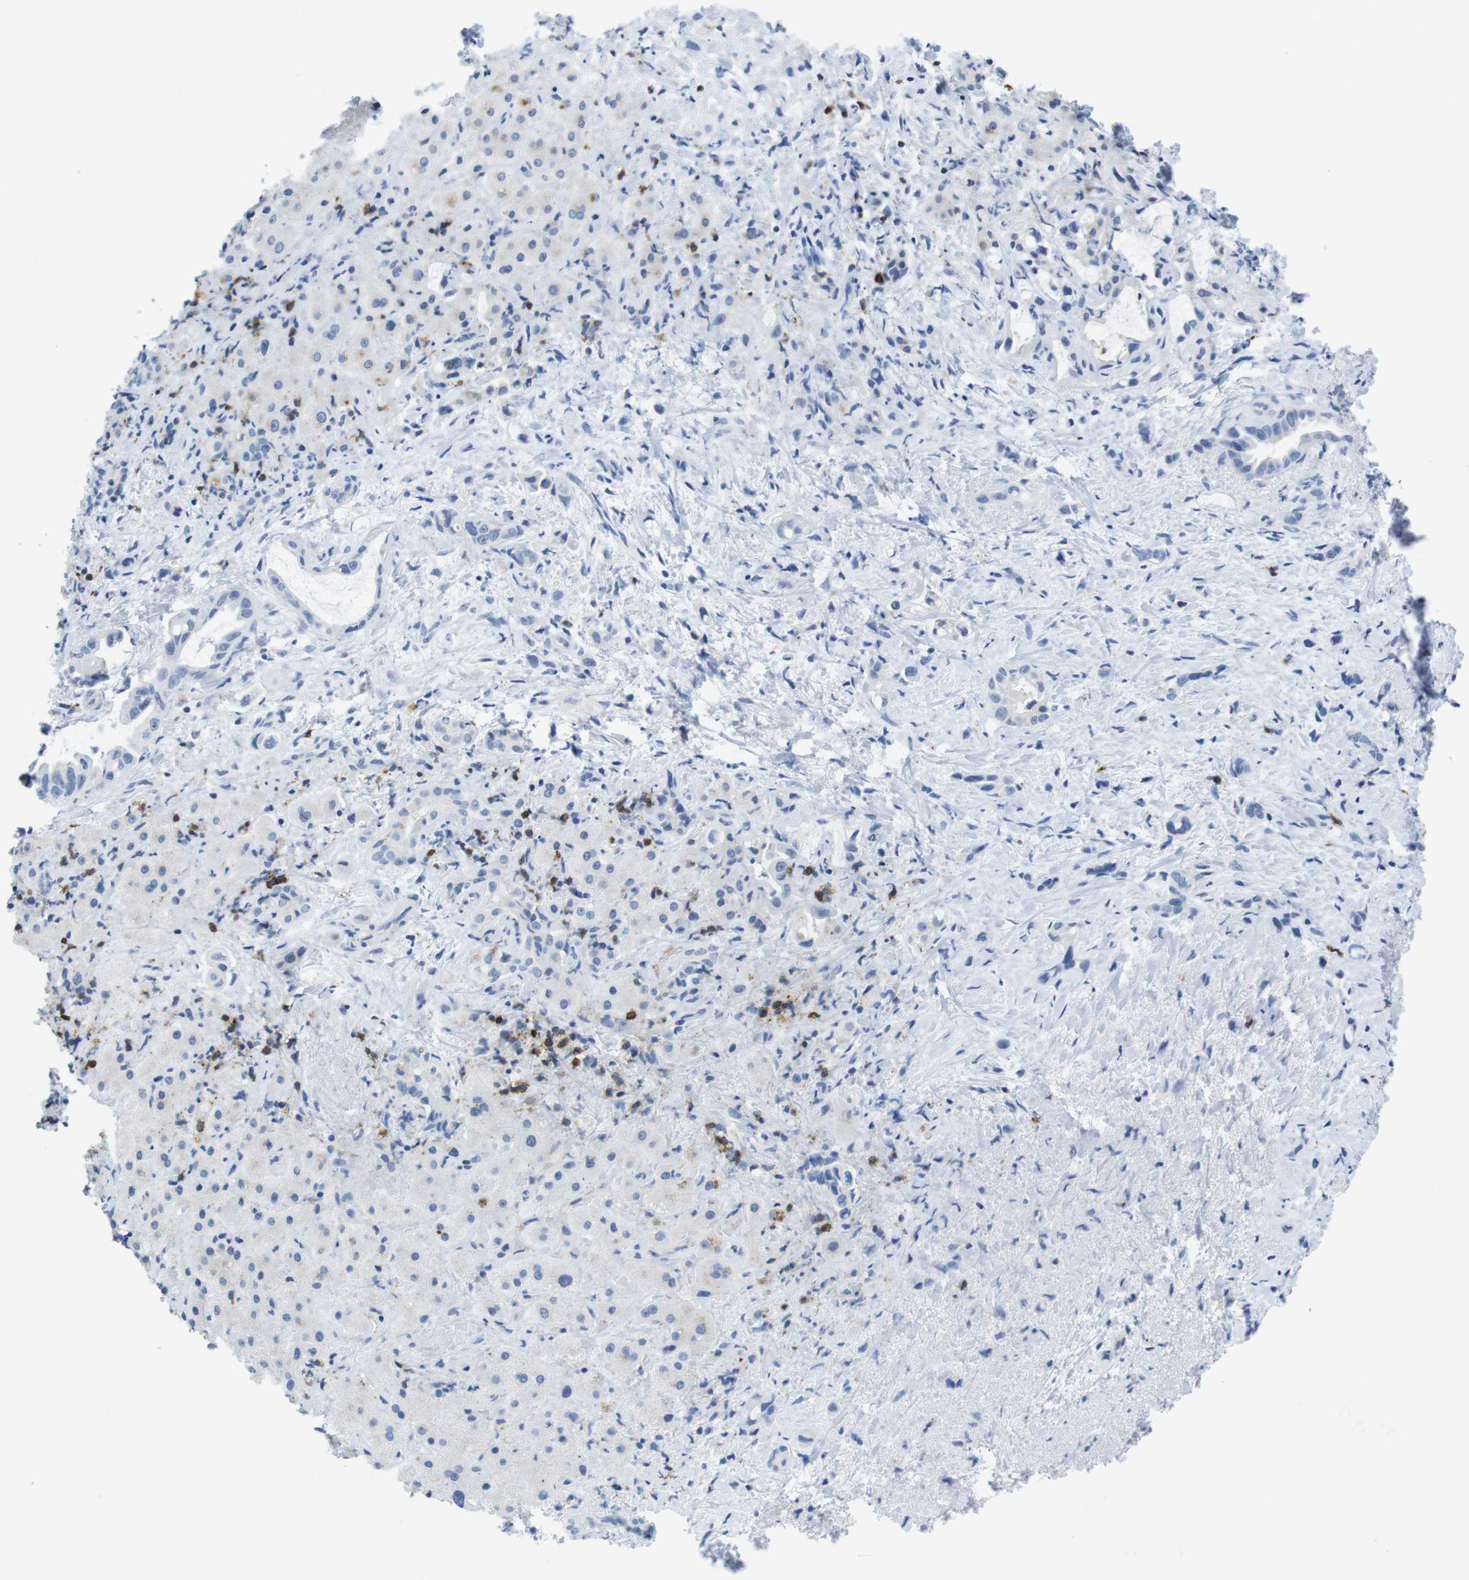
{"staining": {"intensity": "negative", "quantity": "none", "location": "none"}, "tissue": "liver cancer", "cell_type": "Tumor cells", "image_type": "cancer", "snomed": [{"axis": "morphology", "description": "Cholangiocarcinoma"}, {"axis": "topography", "description": "Liver"}], "caption": "DAB immunohistochemical staining of human liver cancer exhibits no significant staining in tumor cells.", "gene": "CD5", "patient": {"sex": "female", "age": 65}}